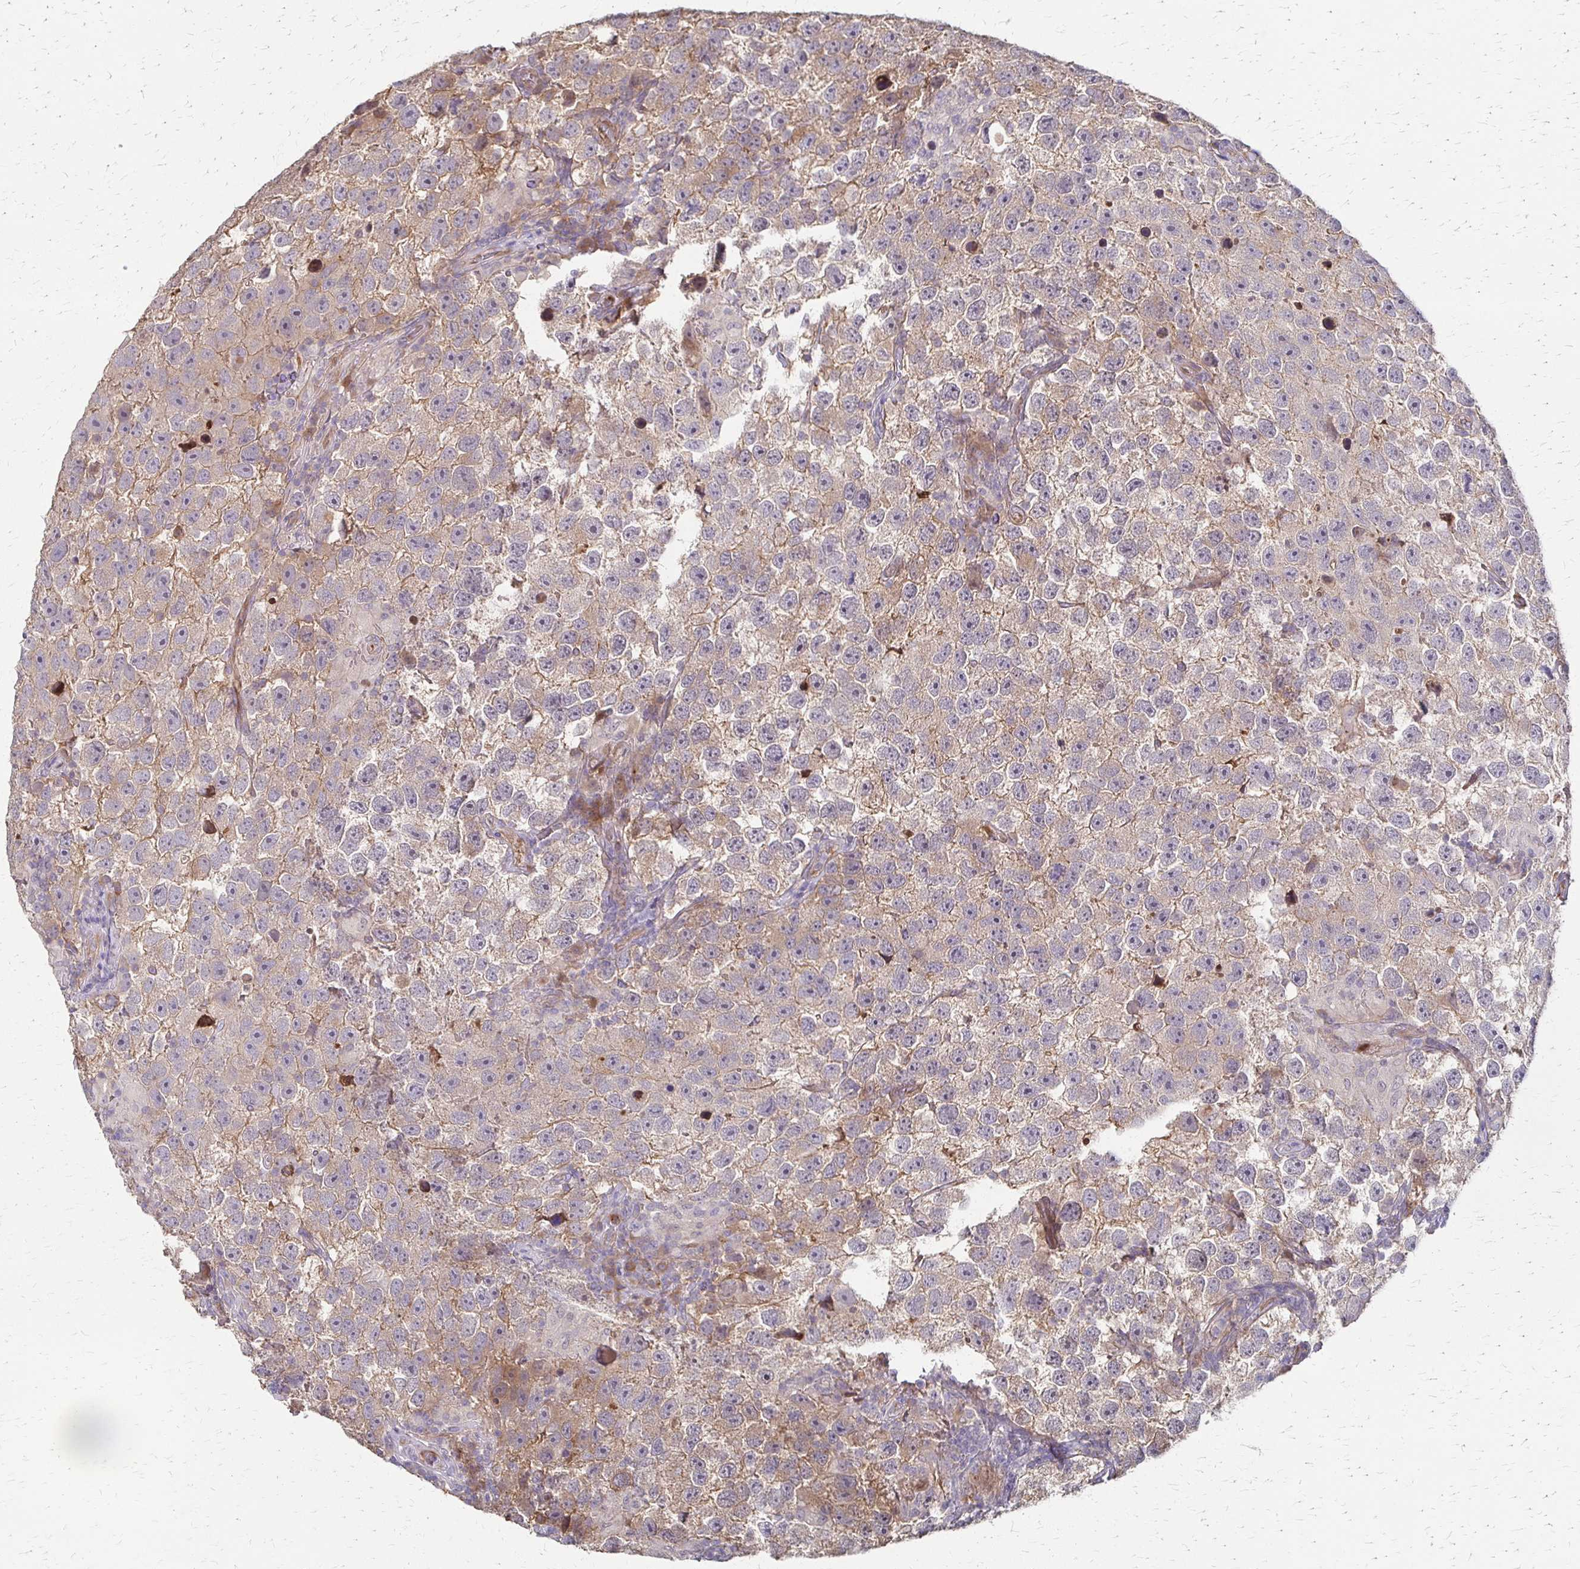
{"staining": {"intensity": "weak", "quantity": ">75%", "location": "cytoplasmic/membranous"}, "tissue": "testis cancer", "cell_type": "Tumor cells", "image_type": "cancer", "snomed": [{"axis": "morphology", "description": "Seminoma, NOS"}, {"axis": "topography", "description": "Testis"}], "caption": "About >75% of tumor cells in testis cancer display weak cytoplasmic/membranous protein staining as visualized by brown immunohistochemical staining.", "gene": "CFL2", "patient": {"sex": "male", "age": 26}}